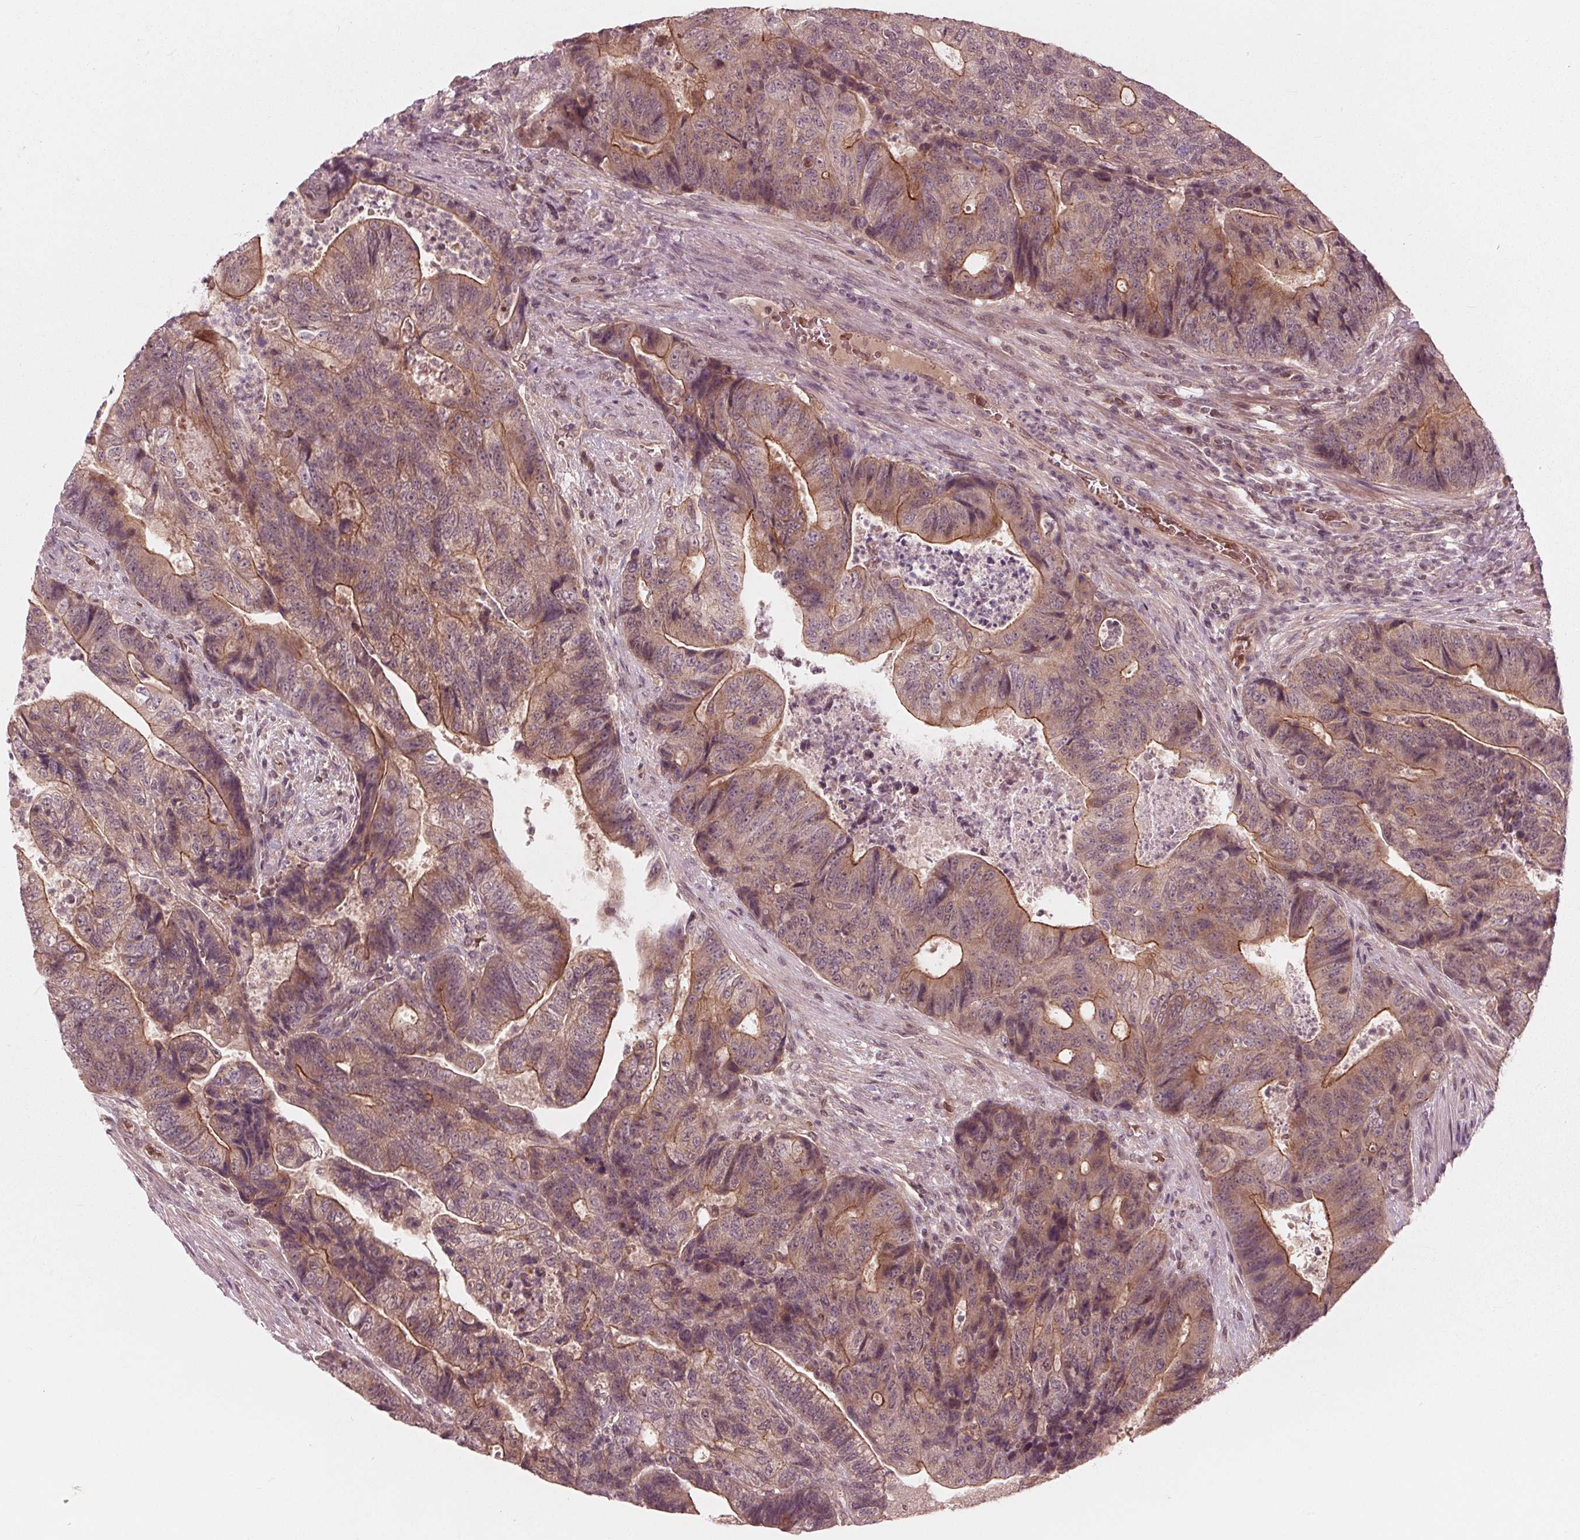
{"staining": {"intensity": "moderate", "quantity": ">75%", "location": "cytoplasmic/membranous"}, "tissue": "colorectal cancer", "cell_type": "Tumor cells", "image_type": "cancer", "snomed": [{"axis": "morphology", "description": "Normal tissue, NOS"}, {"axis": "morphology", "description": "Adenocarcinoma, NOS"}, {"axis": "topography", "description": "Colon"}], "caption": "Moderate cytoplasmic/membranous staining is present in about >75% of tumor cells in colorectal cancer.", "gene": "UBALD1", "patient": {"sex": "female", "age": 48}}